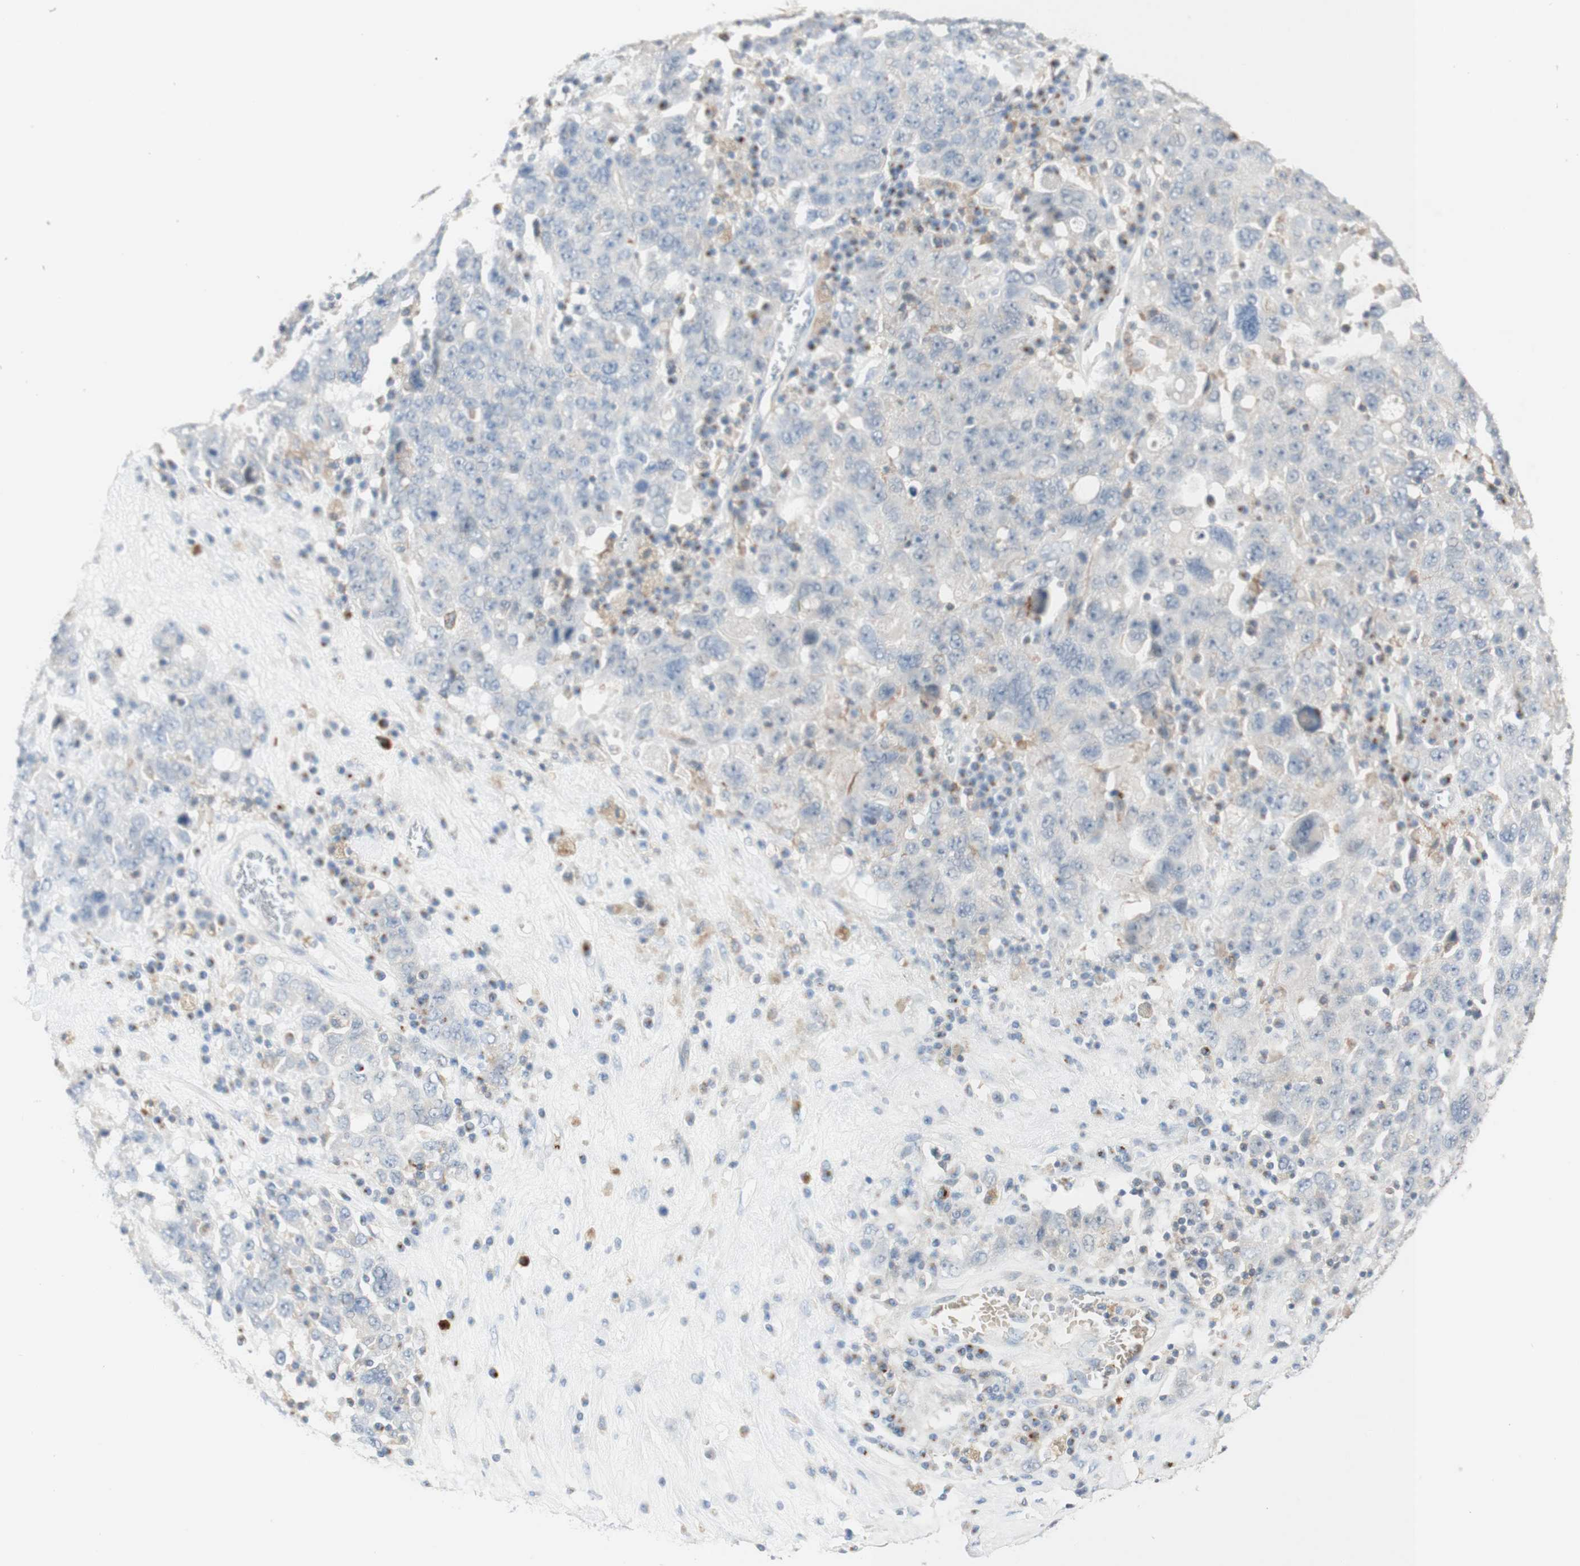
{"staining": {"intensity": "negative", "quantity": "none", "location": "none"}, "tissue": "ovarian cancer", "cell_type": "Tumor cells", "image_type": "cancer", "snomed": [{"axis": "morphology", "description": "Carcinoma, endometroid"}, {"axis": "topography", "description": "Ovary"}], "caption": "Photomicrograph shows no significant protein positivity in tumor cells of ovarian endometroid carcinoma.", "gene": "MANEA", "patient": {"sex": "female", "age": 62}}